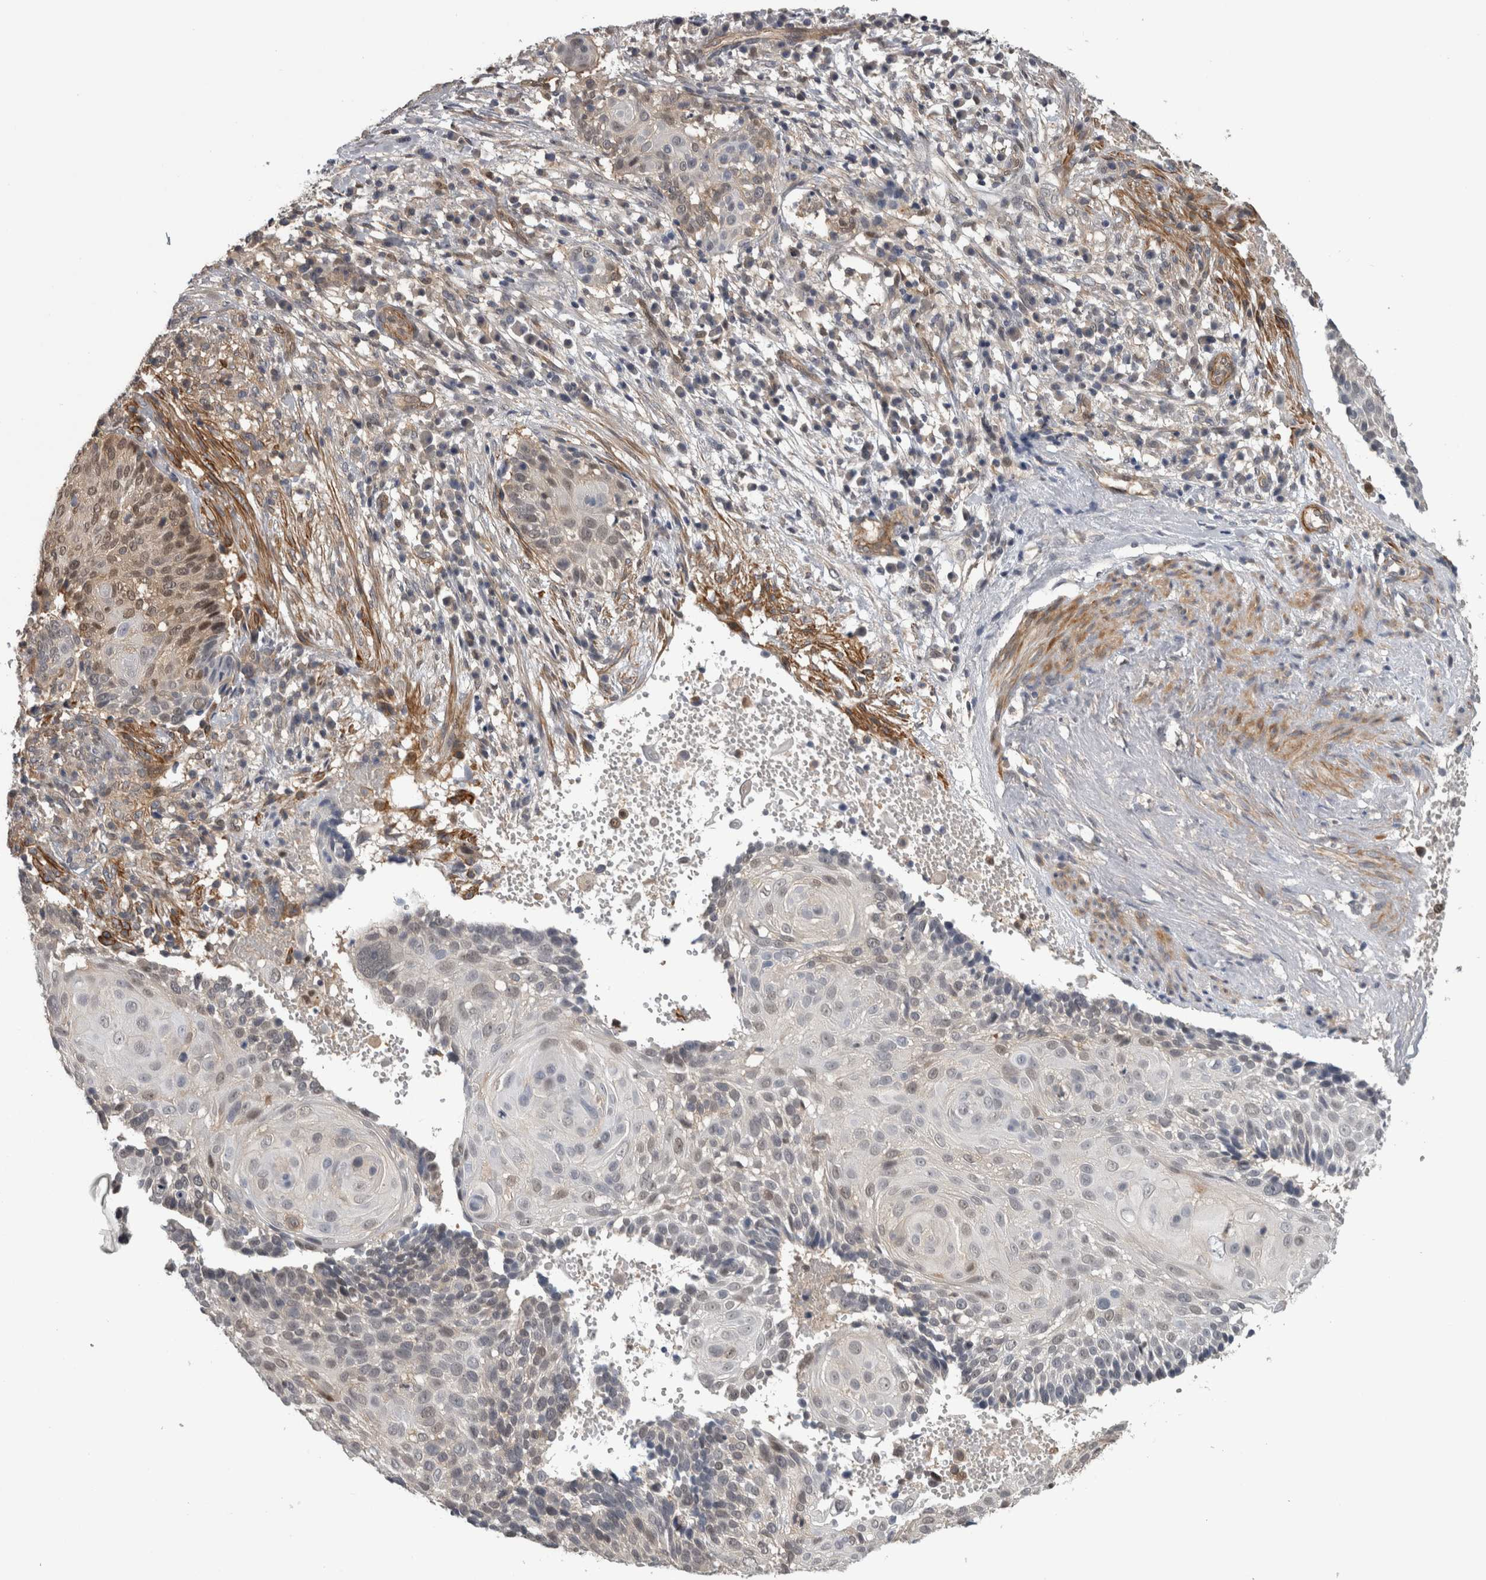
{"staining": {"intensity": "weak", "quantity": "<25%", "location": "cytoplasmic/membranous,nuclear"}, "tissue": "cervical cancer", "cell_type": "Tumor cells", "image_type": "cancer", "snomed": [{"axis": "morphology", "description": "Squamous cell carcinoma, NOS"}, {"axis": "topography", "description": "Cervix"}], "caption": "There is no significant positivity in tumor cells of cervical cancer.", "gene": "NAPRT", "patient": {"sex": "female", "age": 74}}